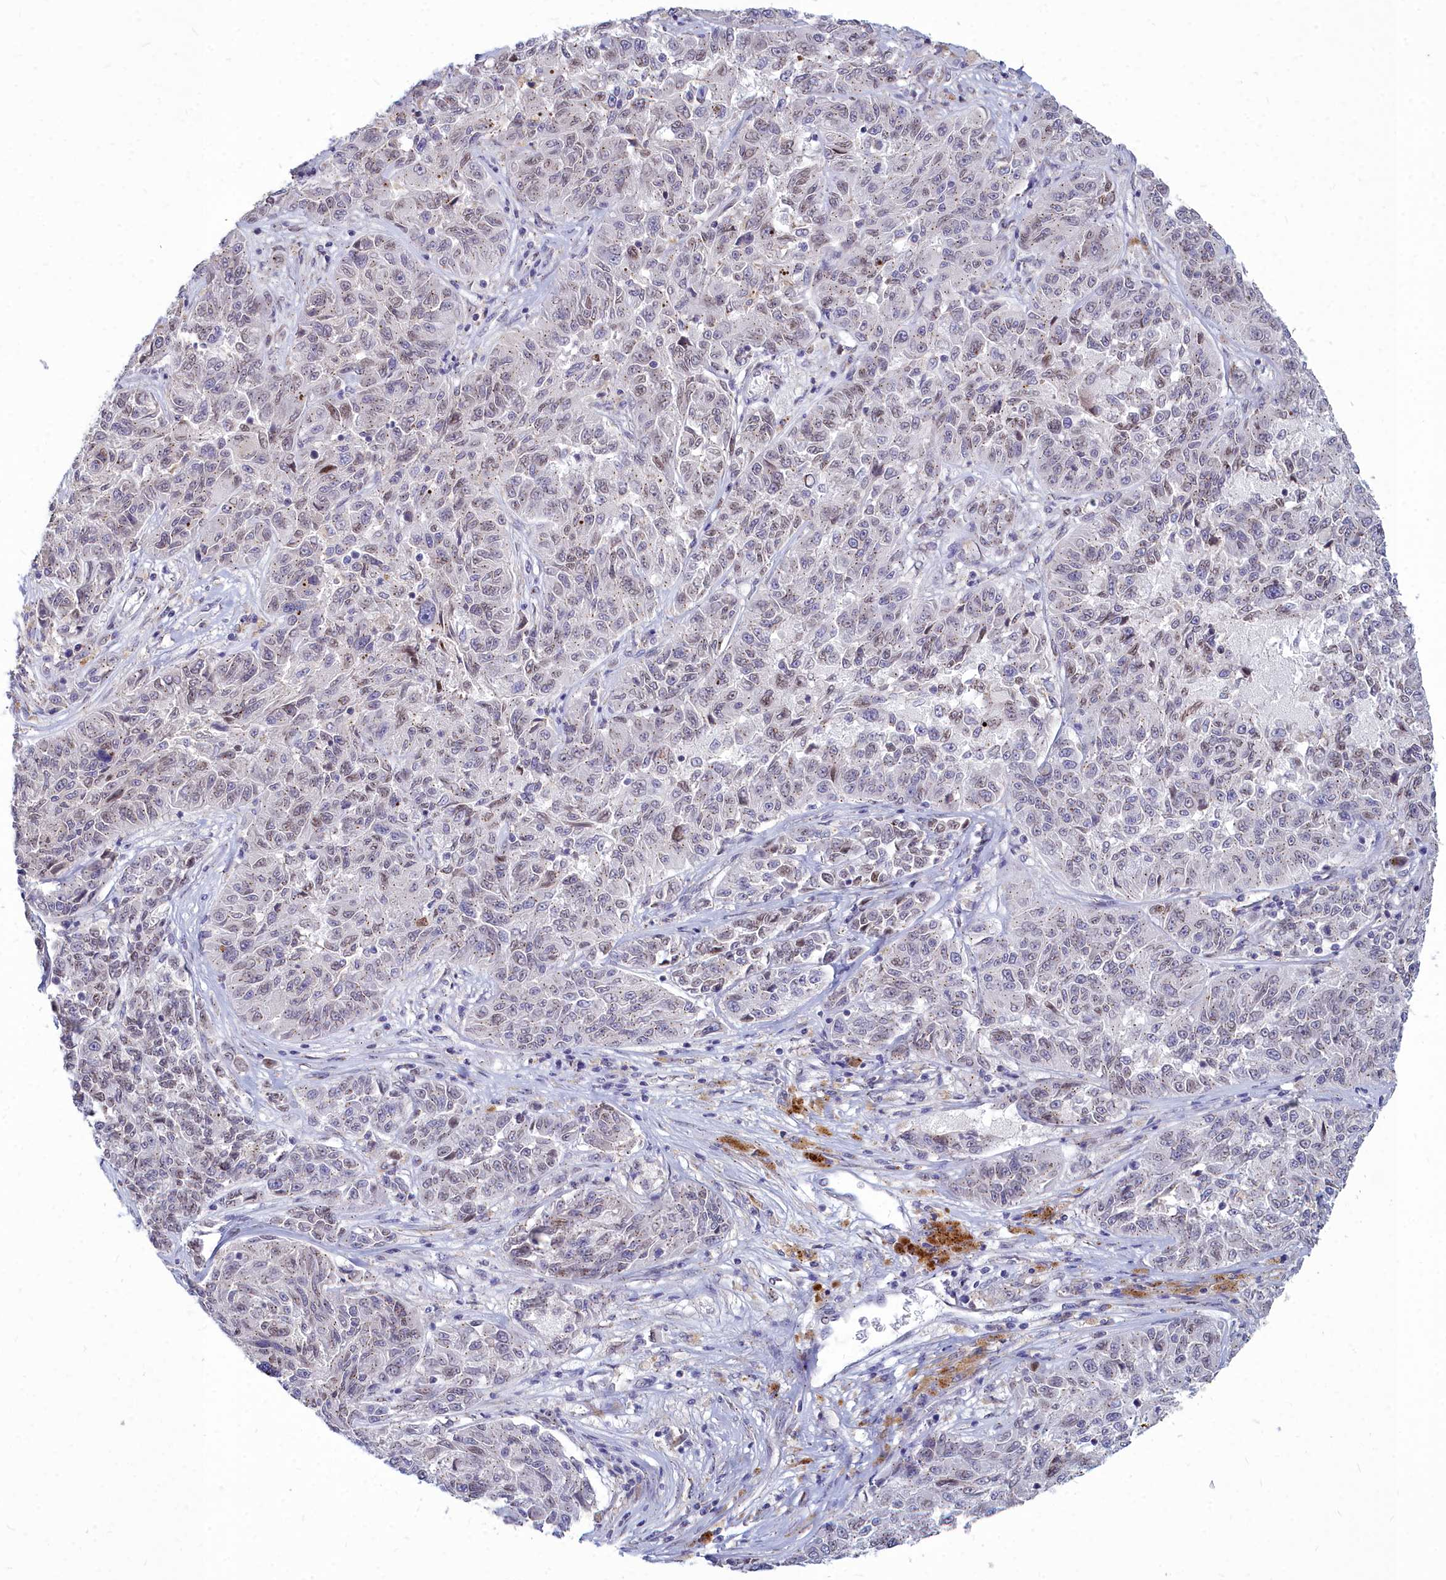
{"staining": {"intensity": "weak", "quantity": "25%-75%", "location": "cytoplasmic/membranous,nuclear"}, "tissue": "melanoma", "cell_type": "Tumor cells", "image_type": "cancer", "snomed": [{"axis": "morphology", "description": "Malignant melanoma, NOS"}, {"axis": "topography", "description": "Skin"}], "caption": "The image exhibits immunohistochemical staining of malignant melanoma. There is weak cytoplasmic/membranous and nuclear expression is appreciated in about 25%-75% of tumor cells.", "gene": "NOXA1", "patient": {"sex": "male", "age": 53}}